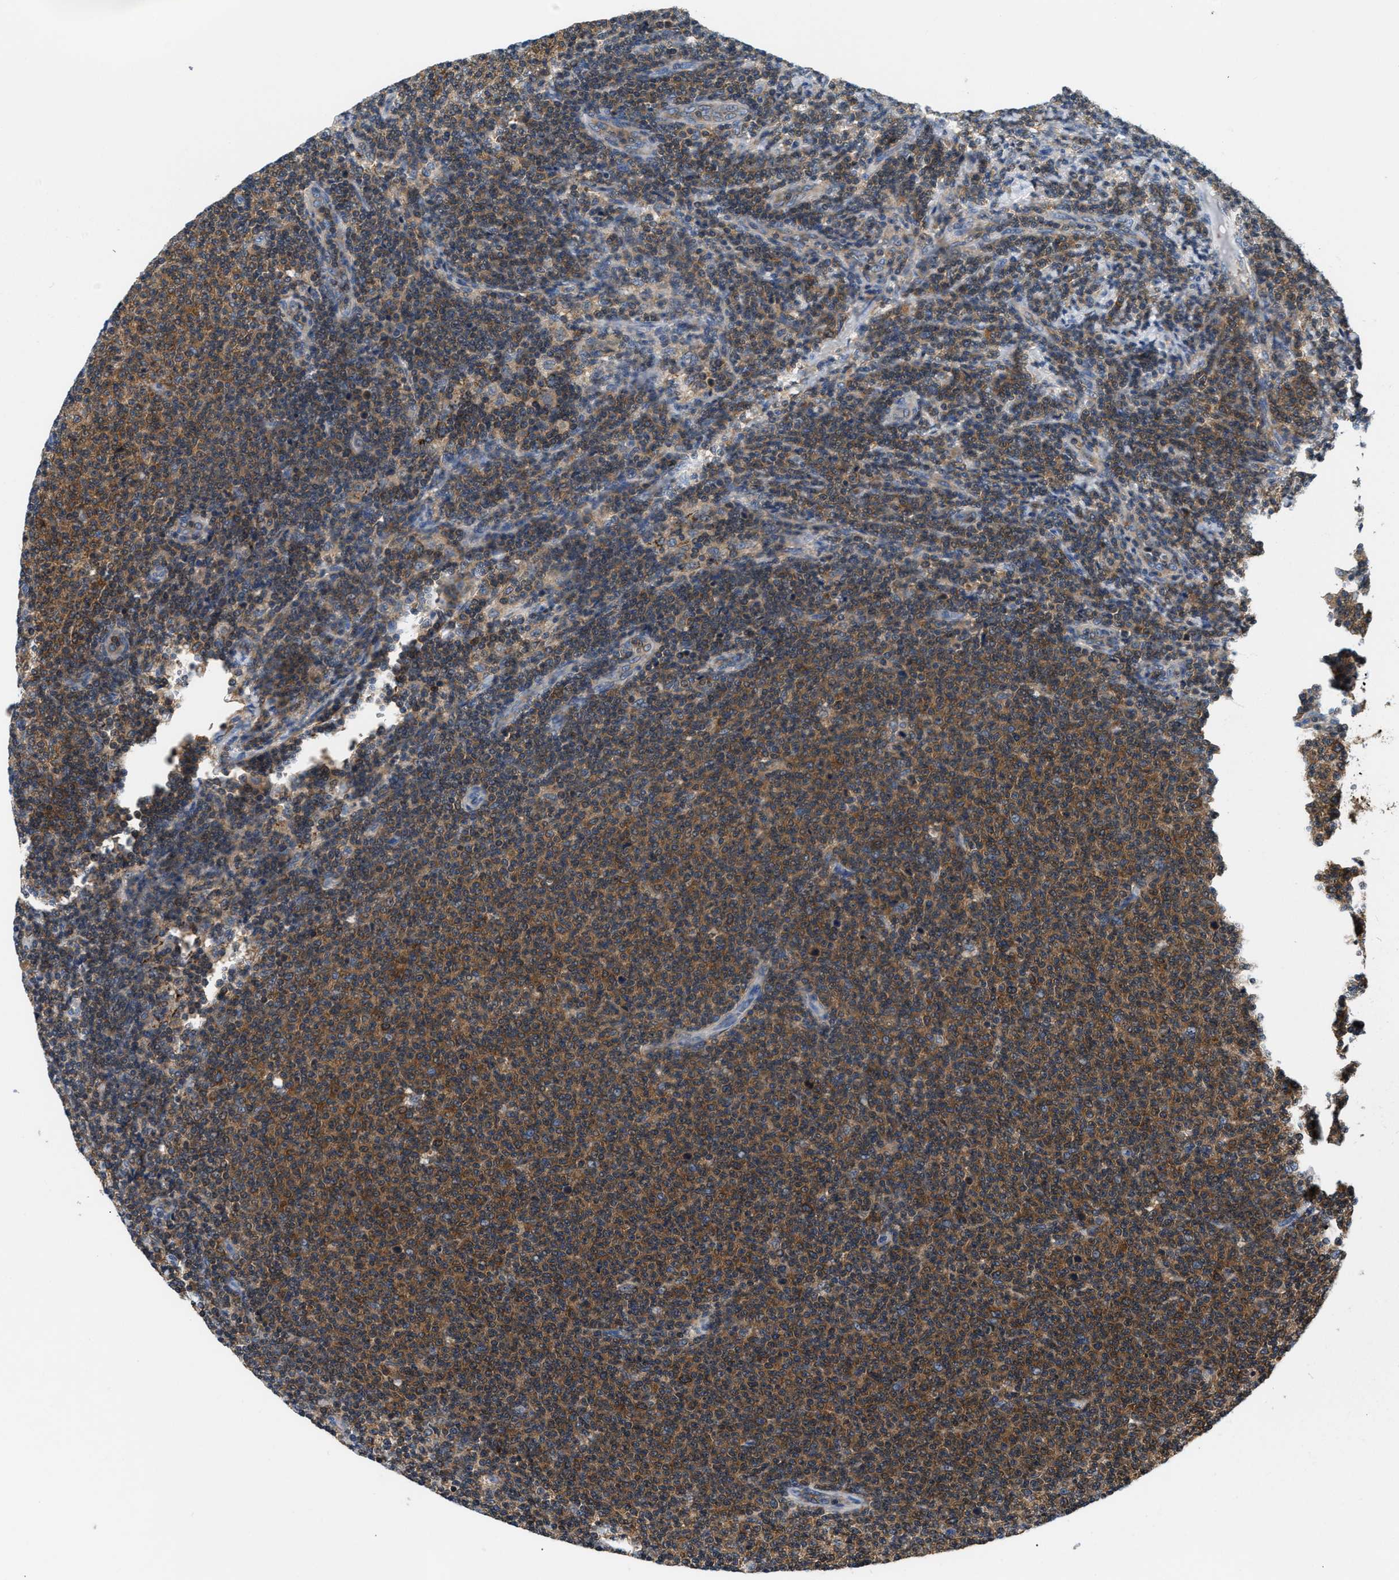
{"staining": {"intensity": "moderate", "quantity": ">75%", "location": "cytoplasmic/membranous"}, "tissue": "lymphoma", "cell_type": "Tumor cells", "image_type": "cancer", "snomed": [{"axis": "morphology", "description": "Malignant lymphoma, non-Hodgkin's type, Low grade"}, {"axis": "topography", "description": "Lymph node"}], "caption": "Tumor cells demonstrate medium levels of moderate cytoplasmic/membranous positivity in about >75% of cells in human lymphoma.", "gene": "CCM2", "patient": {"sex": "male", "age": 66}}